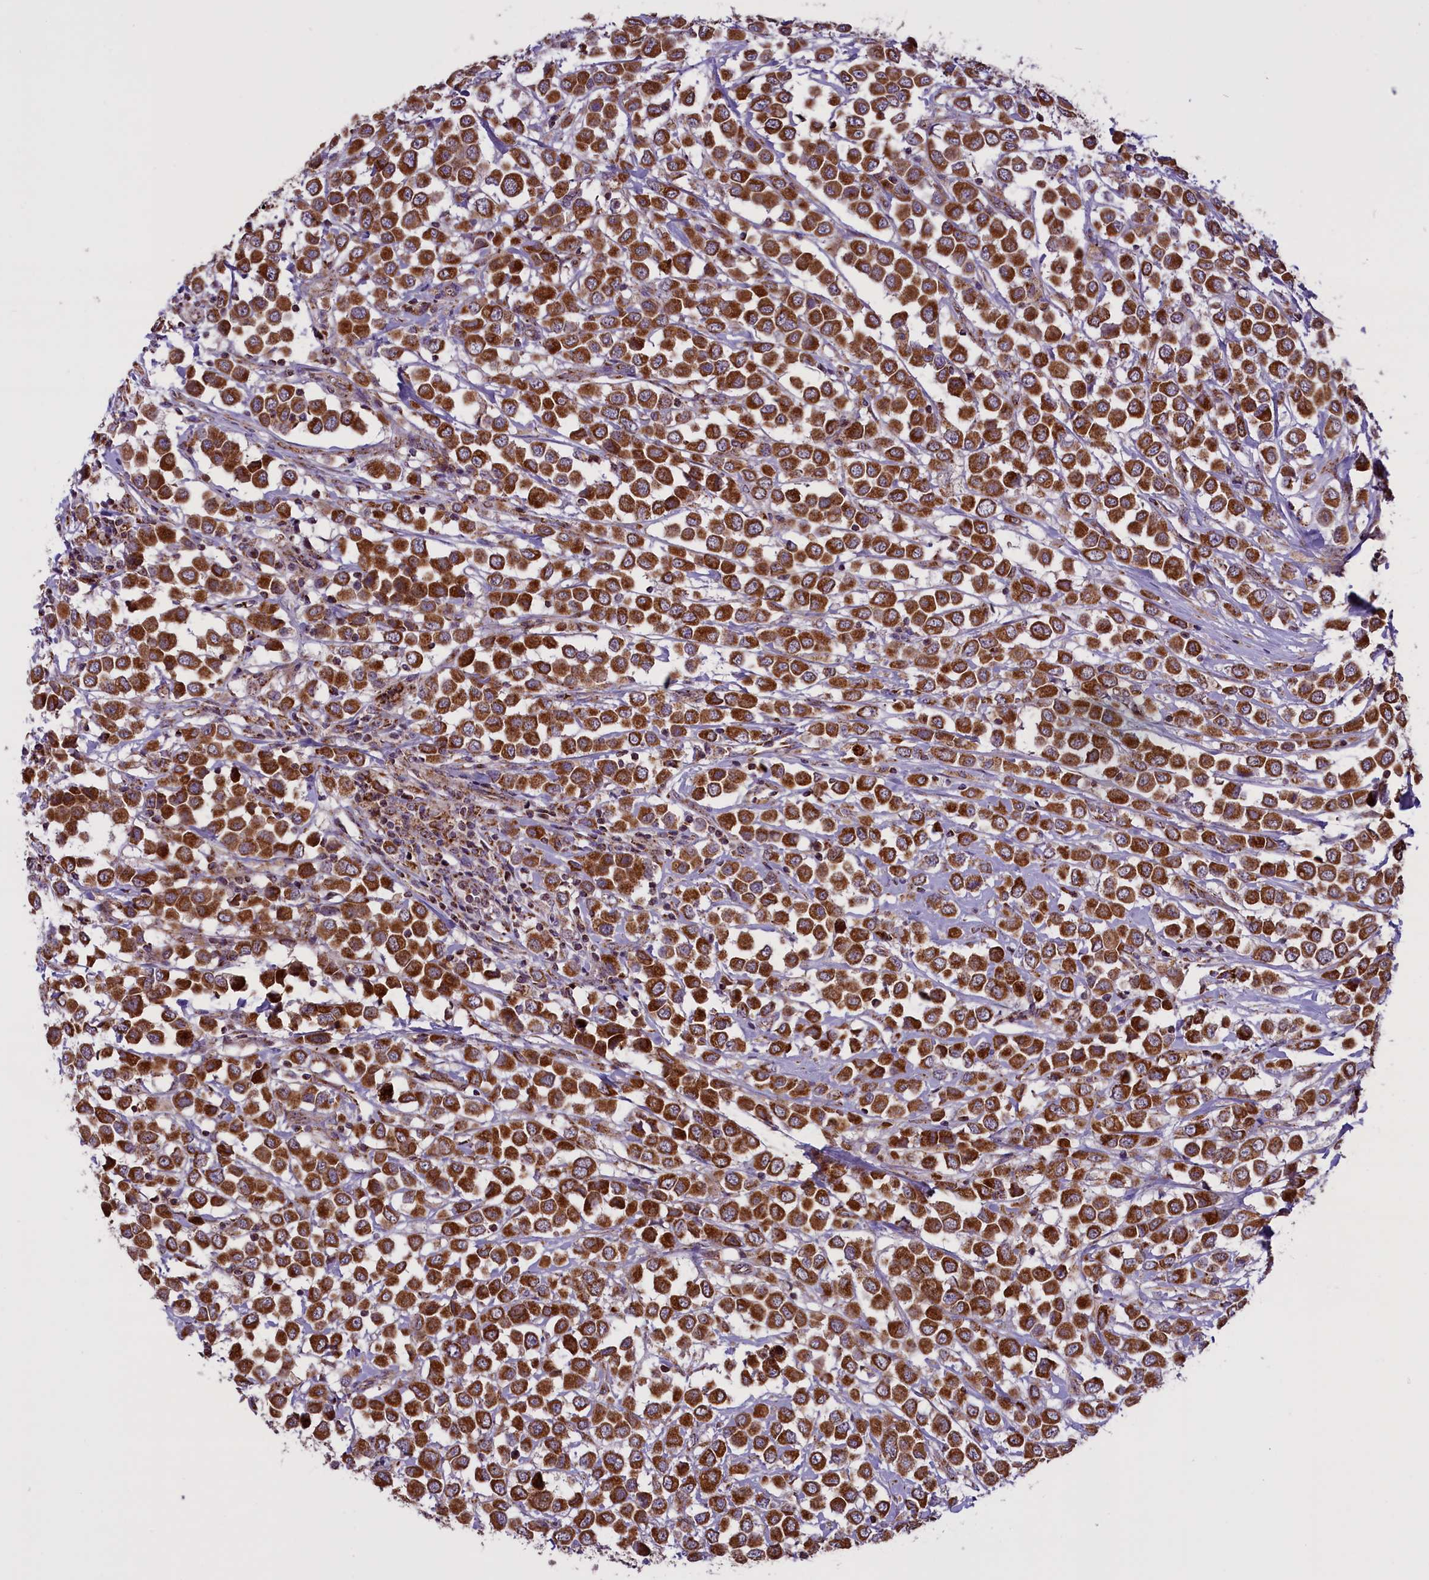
{"staining": {"intensity": "strong", "quantity": ">75%", "location": "cytoplasmic/membranous"}, "tissue": "breast cancer", "cell_type": "Tumor cells", "image_type": "cancer", "snomed": [{"axis": "morphology", "description": "Duct carcinoma"}, {"axis": "topography", "description": "Breast"}], "caption": "DAB (3,3'-diaminobenzidine) immunohistochemical staining of human breast cancer exhibits strong cytoplasmic/membranous protein staining in approximately >75% of tumor cells. Nuclei are stained in blue.", "gene": "NDUFS5", "patient": {"sex": "female", "age": 61}}